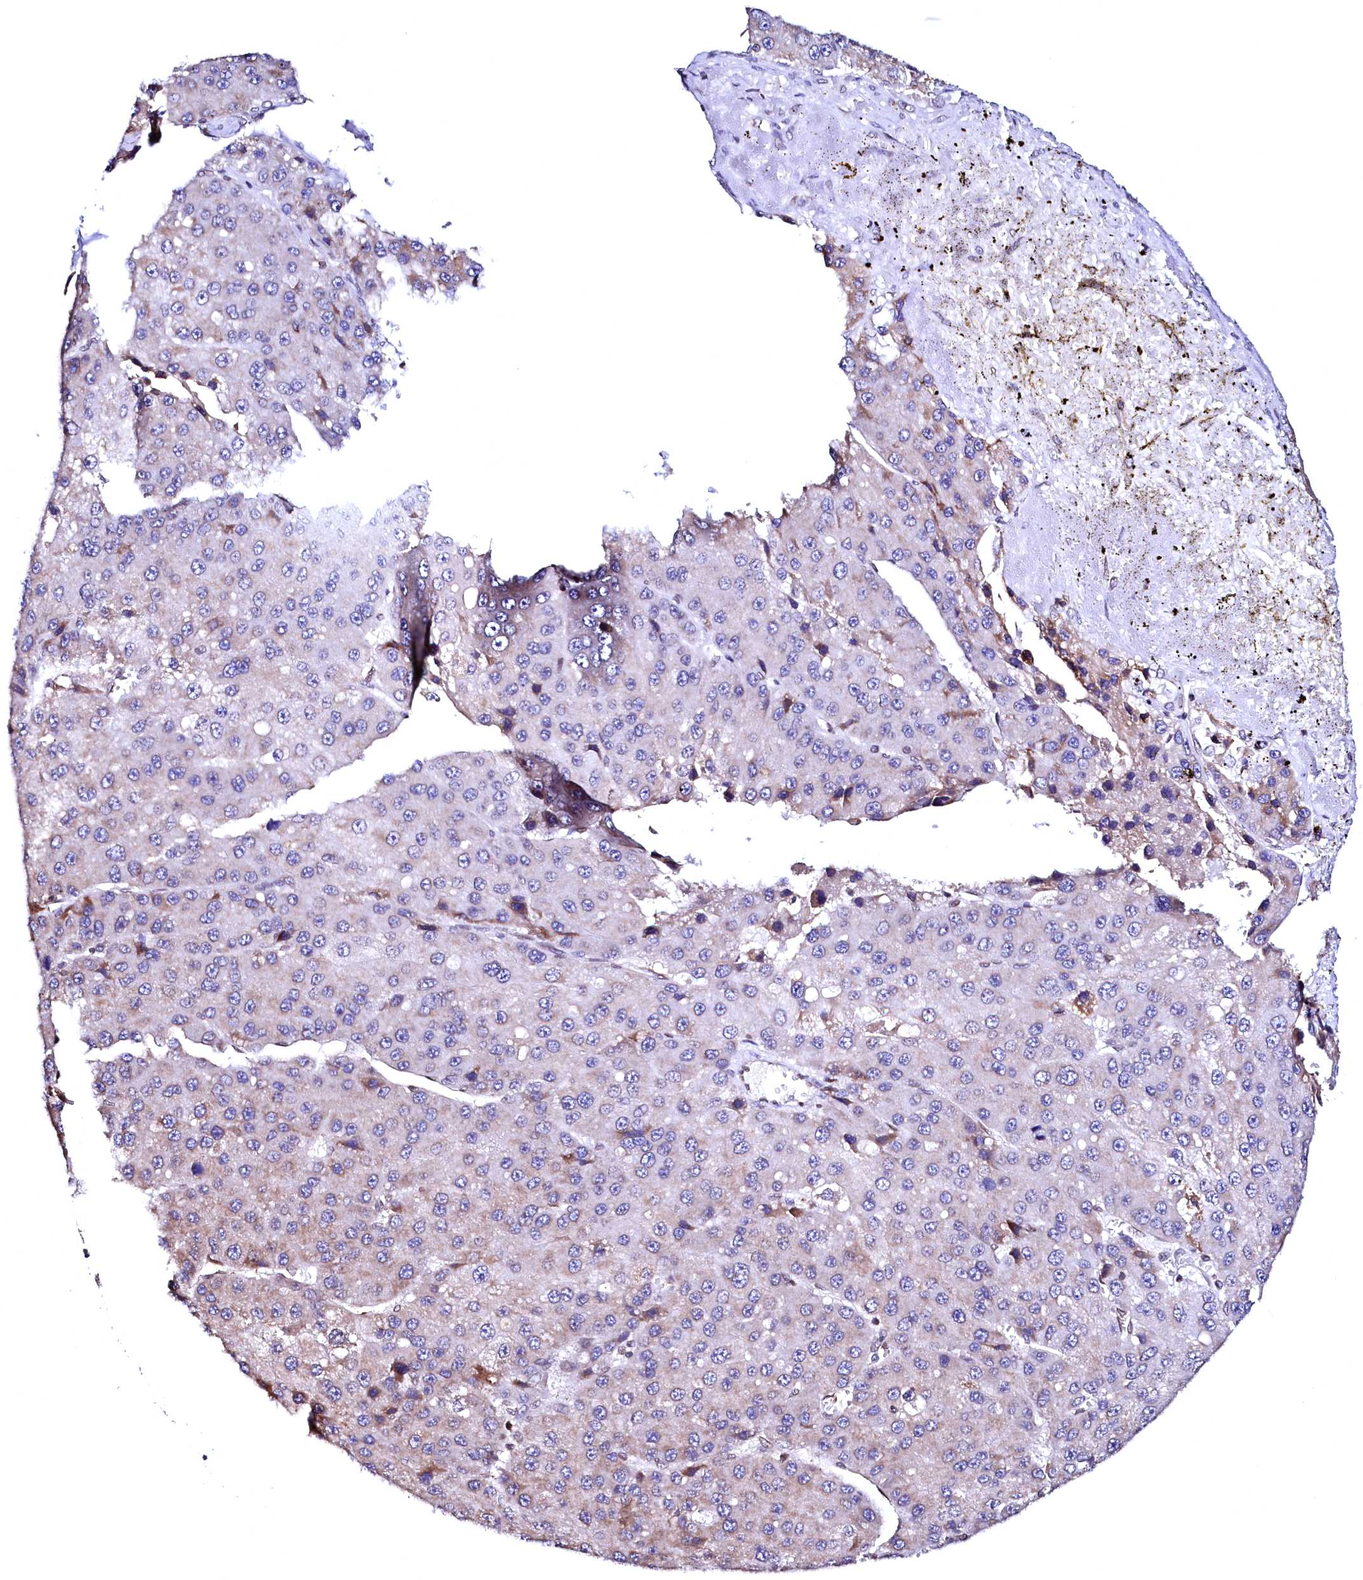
{"staining": {"intensity": "weak", "quantity": "<25%", "location": "cytoplasmic/membranous"}, "tissue": "liver cancer", "cell_type": "Tumor cells", "image_type": "cancer", "snomed": [{"axis": "morphology", "description": "Carcinoma, Hepatocellular, NOS"}, {"axis": "topography", "description": "Liver"}], "caption": "The IHC image has no significant staining in tumor cells of liver cancer (hepatocellular carcinoma) tissue. The staining was performed using DAB to visualize the protein expression in brown, while the nuclei were stained in blue with hematoxylin (Magnification: 20x).", "gene": "HAND1", "patient": {"sex": "female", "age": 73}}